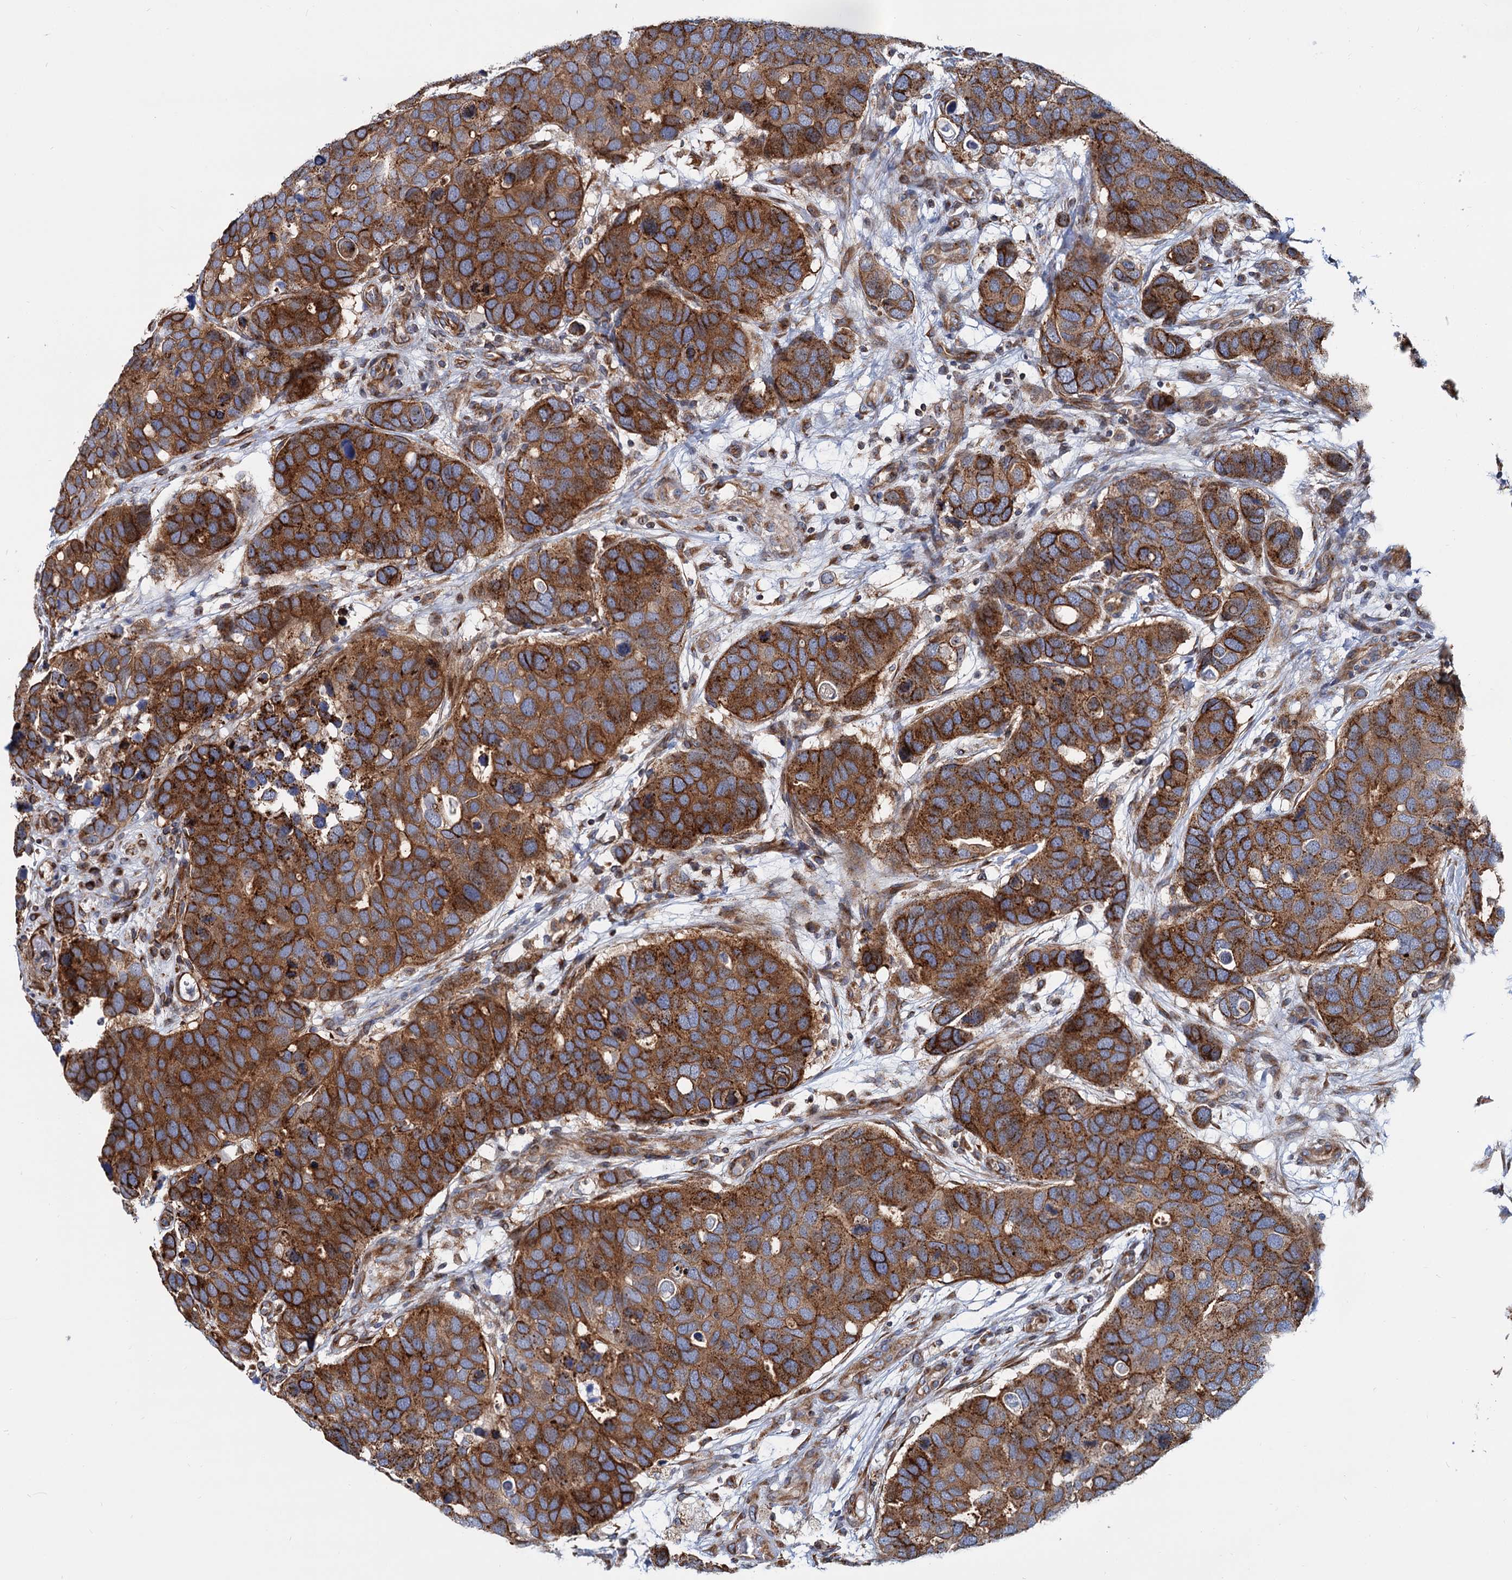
{"staining": {"intensity": "moderate", "quantity": ">75%", "location": "cytoplasmic/membranous"}, "tissue": "breast cancer", "cell_type": "Tumor cells", "image_type": "cancer", "snomed": [{"axis": "morphology", "description": "Duct carcinoma"}, {"axis": "topography", "description": "Breast"}], "caption": "High-power microscopy captured an immunohistochemistry (IHC) photomicrograph of intraductal carcinoma (breast), revealing moderate cytoplasmic/membranous staining in about >75% of tumor cells. (DAB IHC with brightfield microscopy, high magnification).", "gene": "PSEN1", "patient": {"sex": "female", "age": 83}}